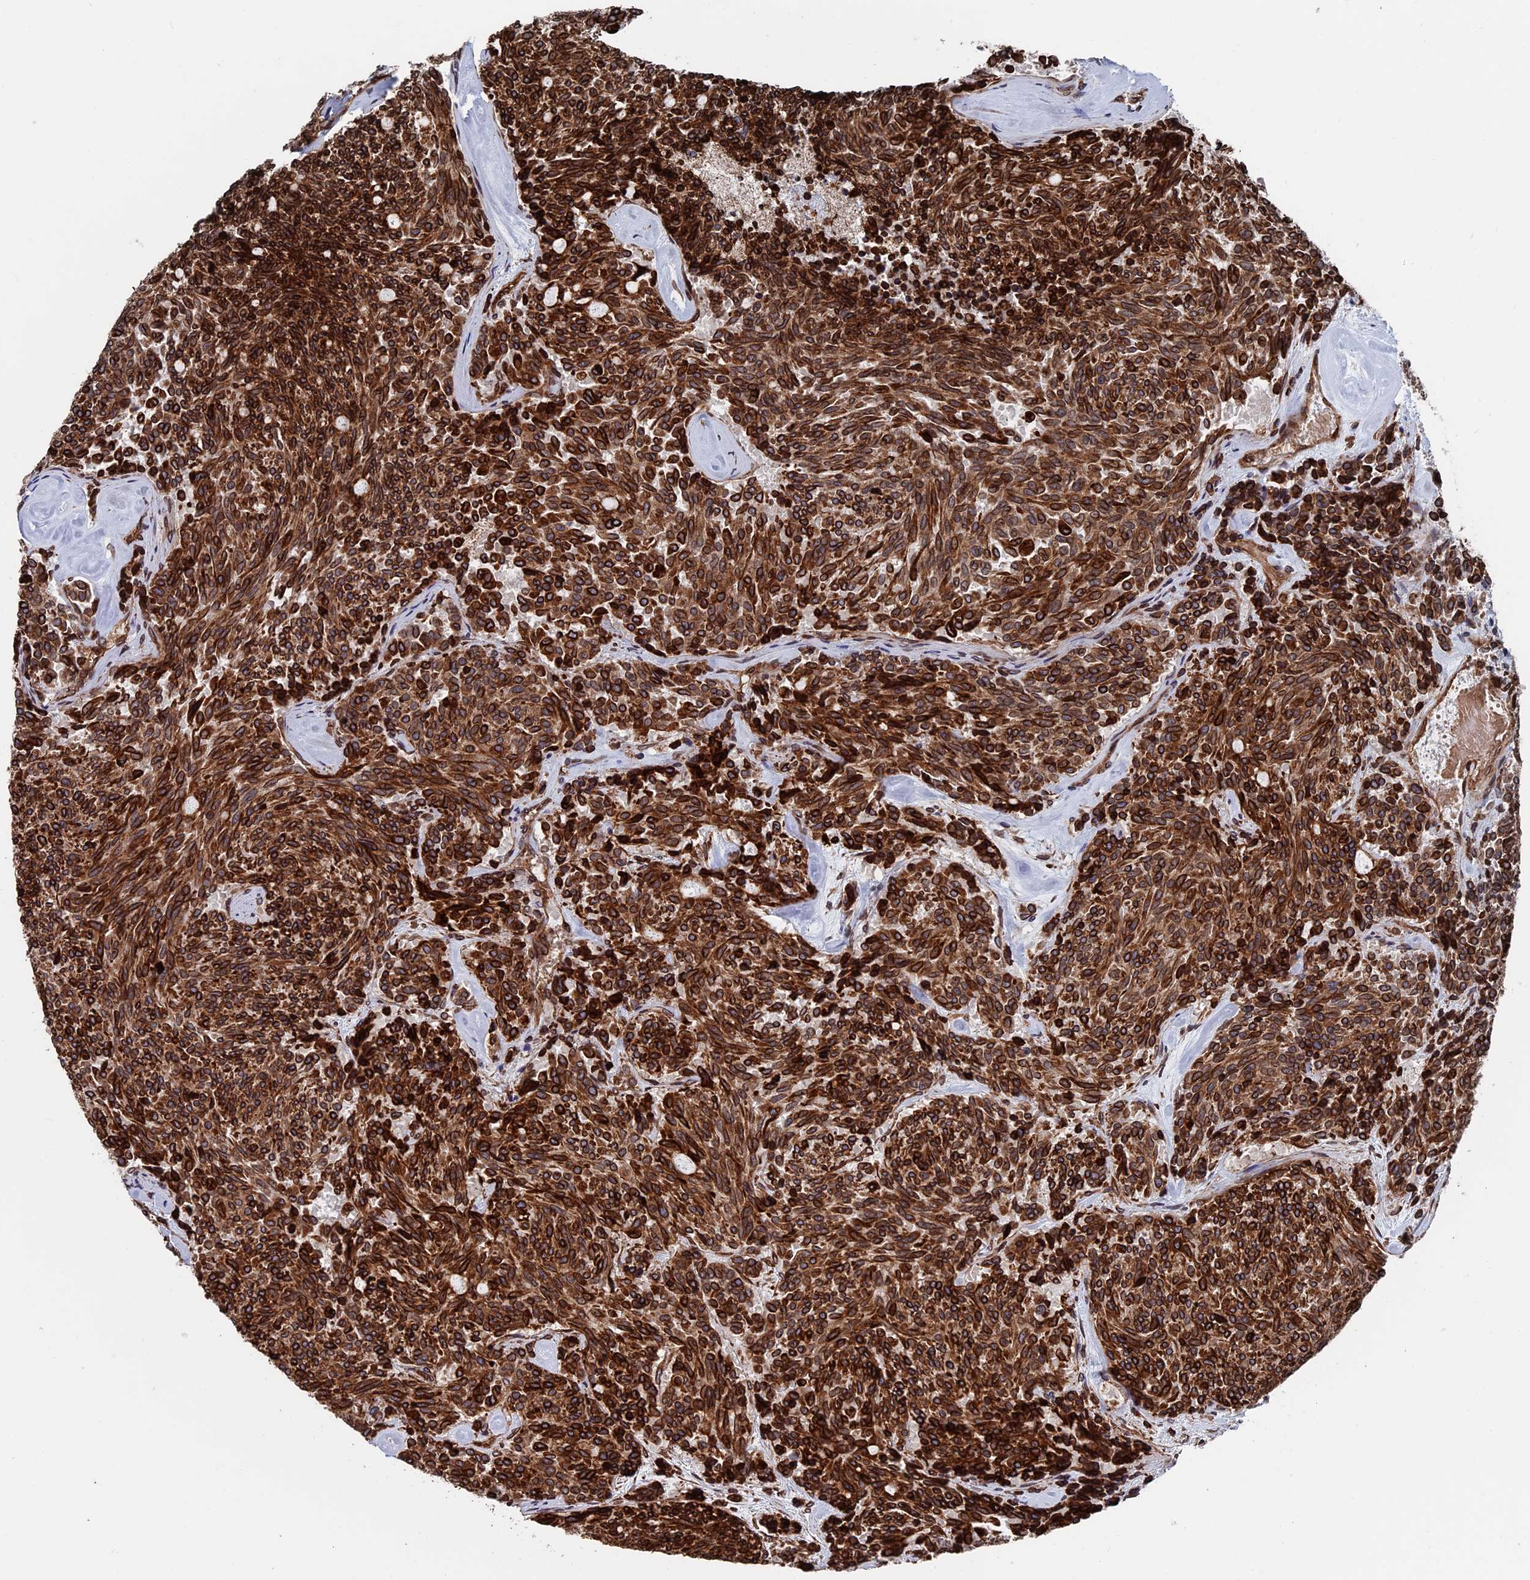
{"staining": {"intensity": "strong", "quantity": ">75%", "location": "cytoplasmic/membranous"}, "tissue": "carcinoid", "cell_type": "Tumor cells", "image_type": "cancer", "snomed": [{"axis": "morphology", "description": "Carcinoid, malignant, NOS"}, {"axis": "topography", "description": "Pancreas"}], "caption": "This histopathology image reveals immunohistochemistry (IHC) staining of human carcinoid (malignant), with high strong cytoplasmic/membranous expression in about >75% of tumor cells.", "gene": "RPUSD1", "patient": {"sex": "female", "age": 54}}